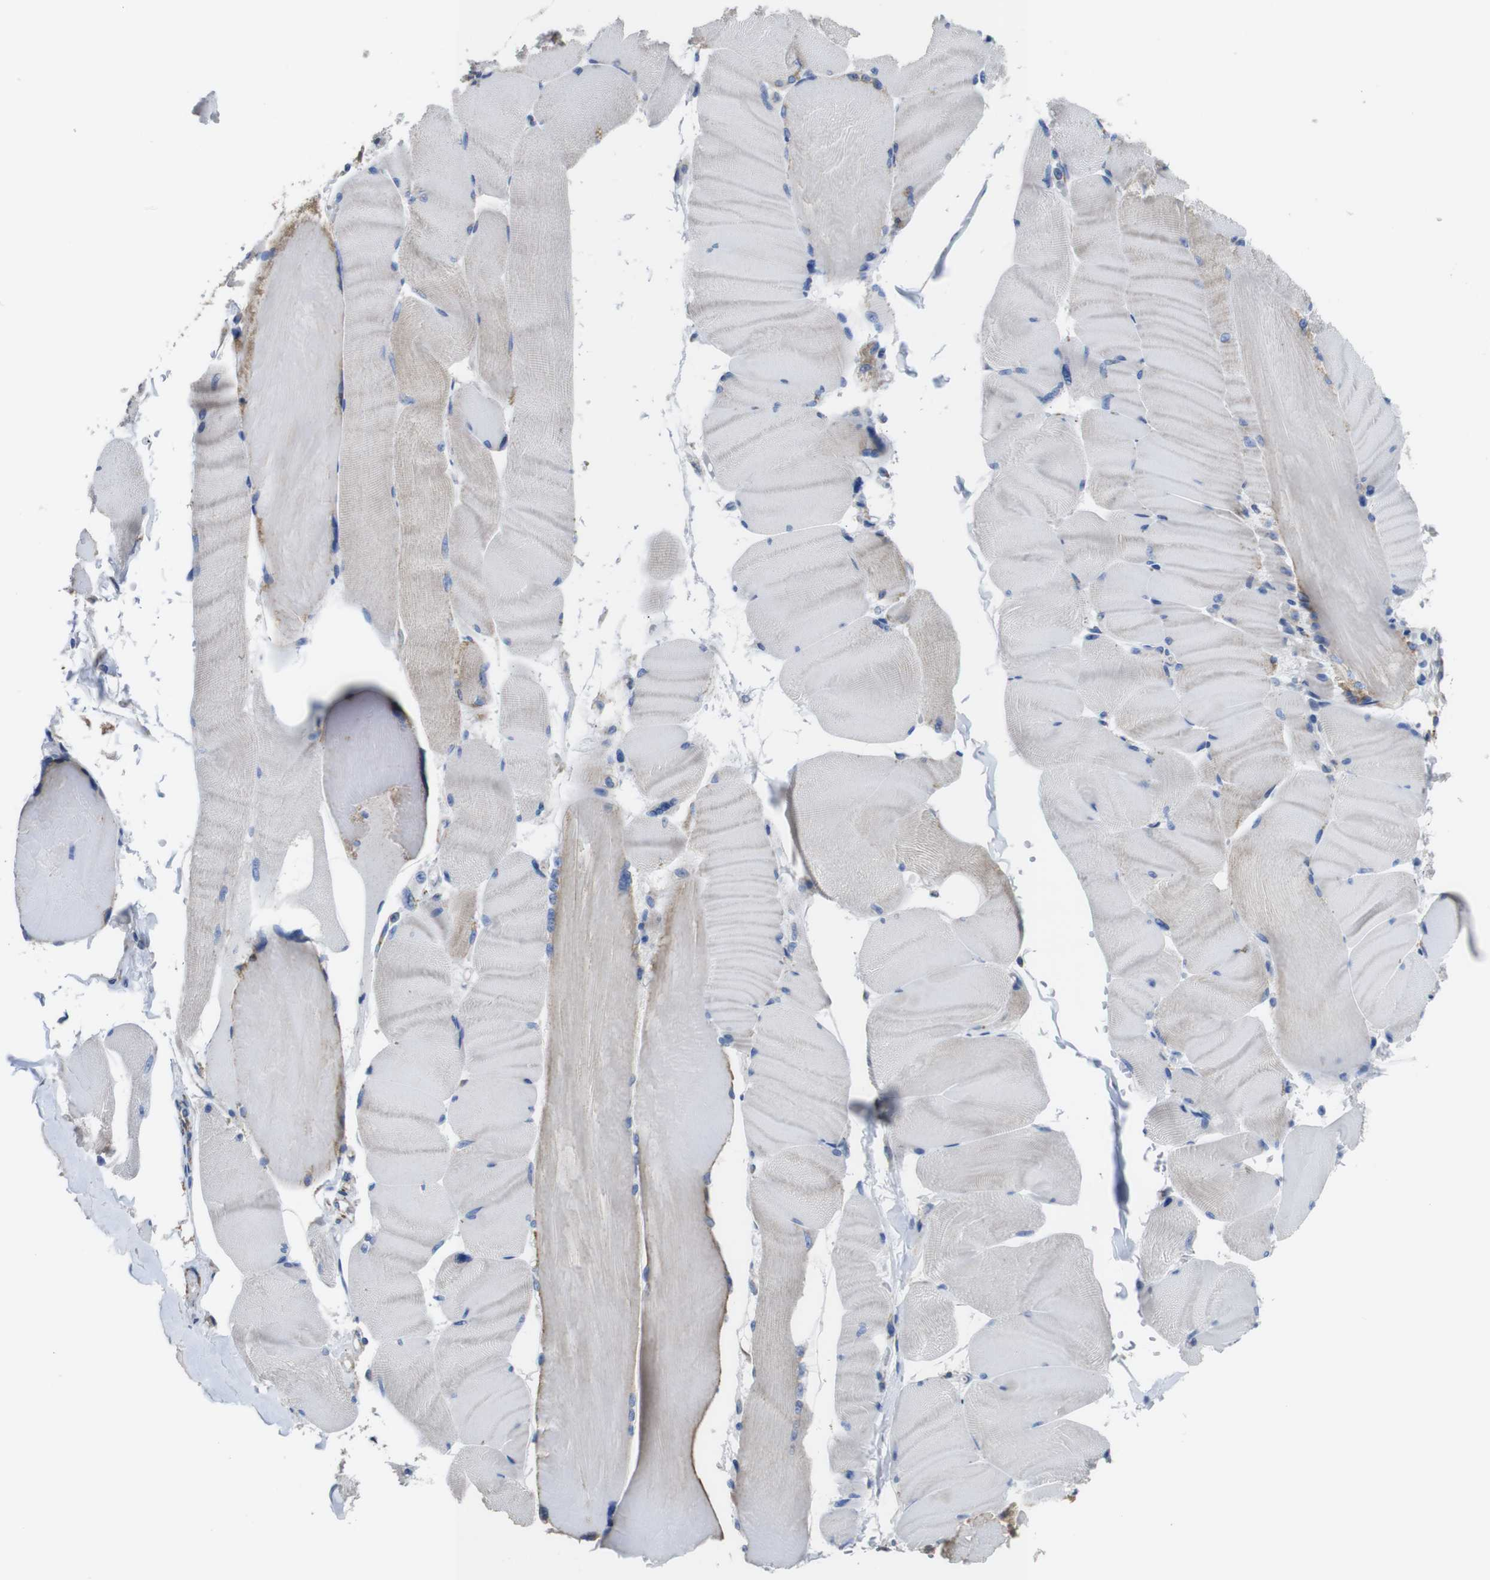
{"staining": {"intensity": "moderate", "quantity": "<25%", "location": "cytoplasmic/membranous"}, "tissue": "skeletal muscle", "cell_type": "Myocytes", "image_type": "normal", "snomed": [{"axis": "morphology", "description": "Normal tissue, NOS"}, {"axis": "topography", "description": "Skin"}, {"axis": "topography", "description": "Skeletal muscle"}], "caption": "DAB (3,3'-diaminobenzidine) immunohistochemical staining of benign skeletal muscle demonstrates moderate cytoplasmic/membranous protein expression in approximately <25% of myocytes. Immunohistochemistry (ihc) stains the protein in brown and the nuclei are stained blue.", "gene": "MAOA", "patient": {"sex": "male", "age": 83}}